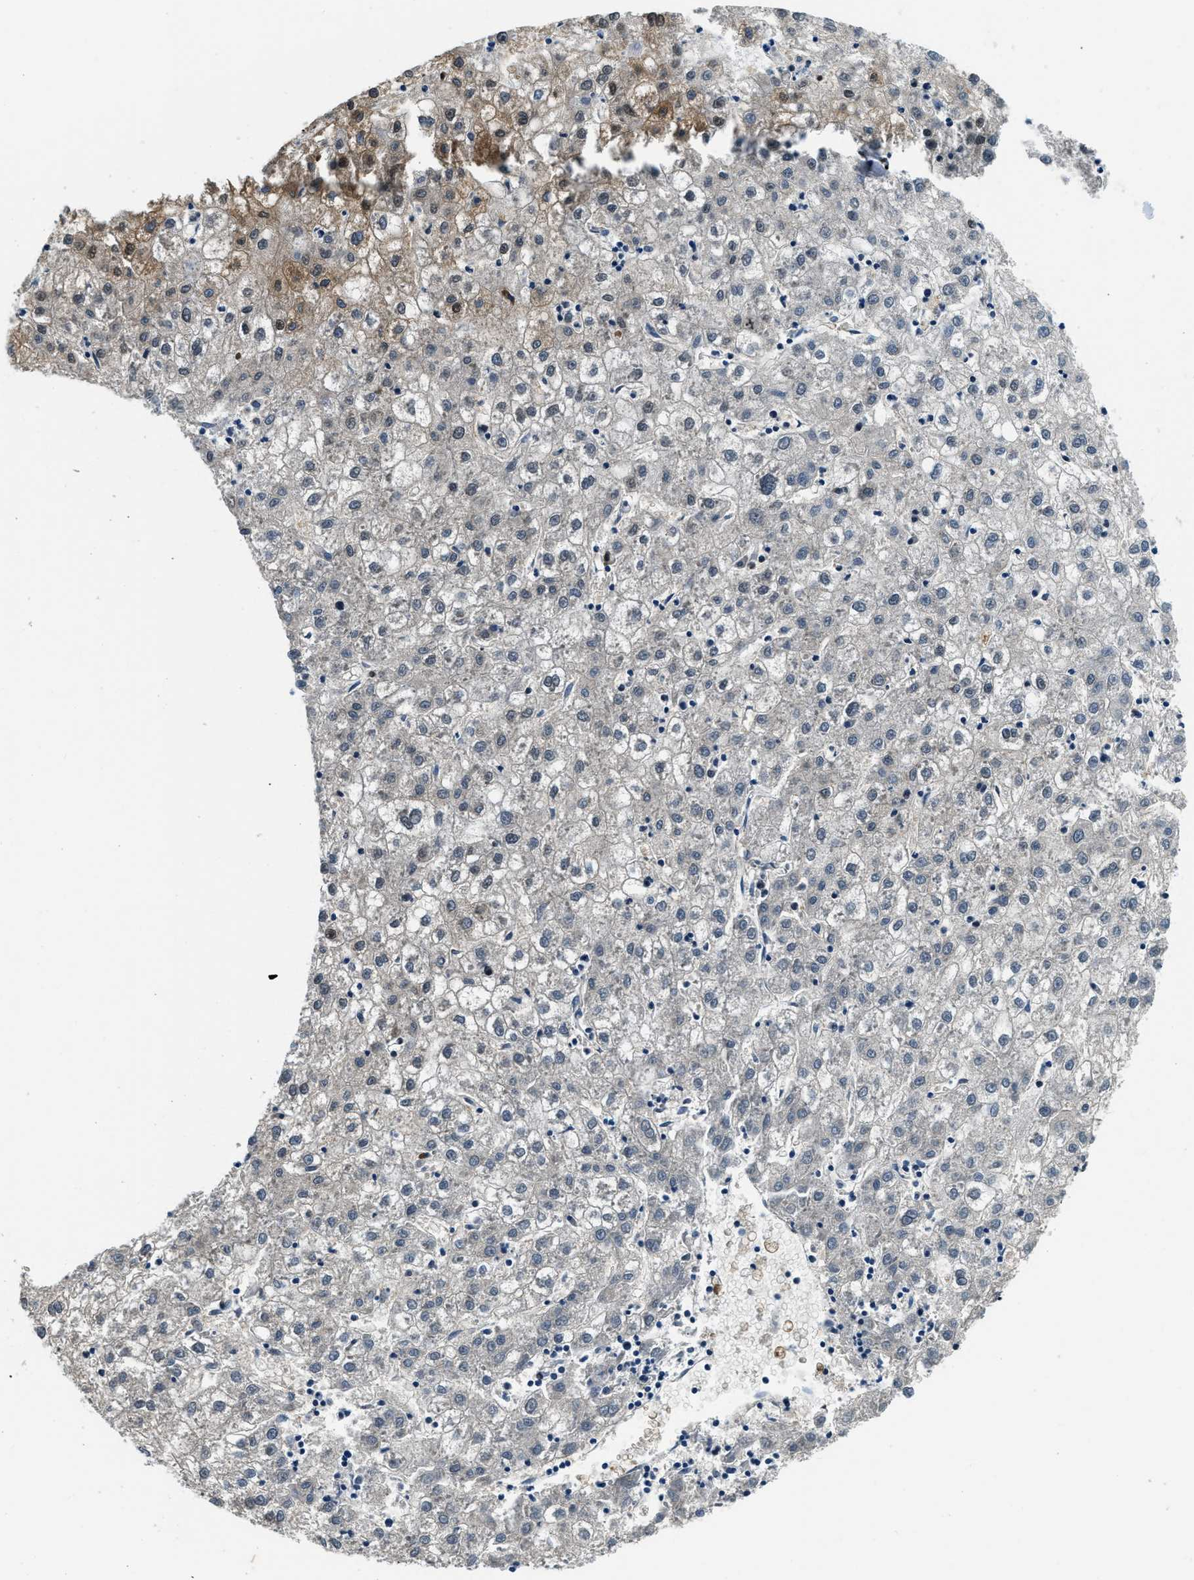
{"staining": {"intensity": "negative", "quantity": "none", "location": "none"}, "tissue": "liver cancer", "cell_type": "Tumor cells", "image_type": "cancer", "snomed": [{"axis": "morphology", "description": "Carcinoma, Hepatocellular, NOS"}, {"axis": "topography", "description": "Liver"}], "caption": "The immunohistochemistry (IHC) histopathology image has no significant staining in tumor cells of liver hepatocellular carcinoma tissue.", "gene": "TOP1", "patient": {"sex": "male", "age": 72}}